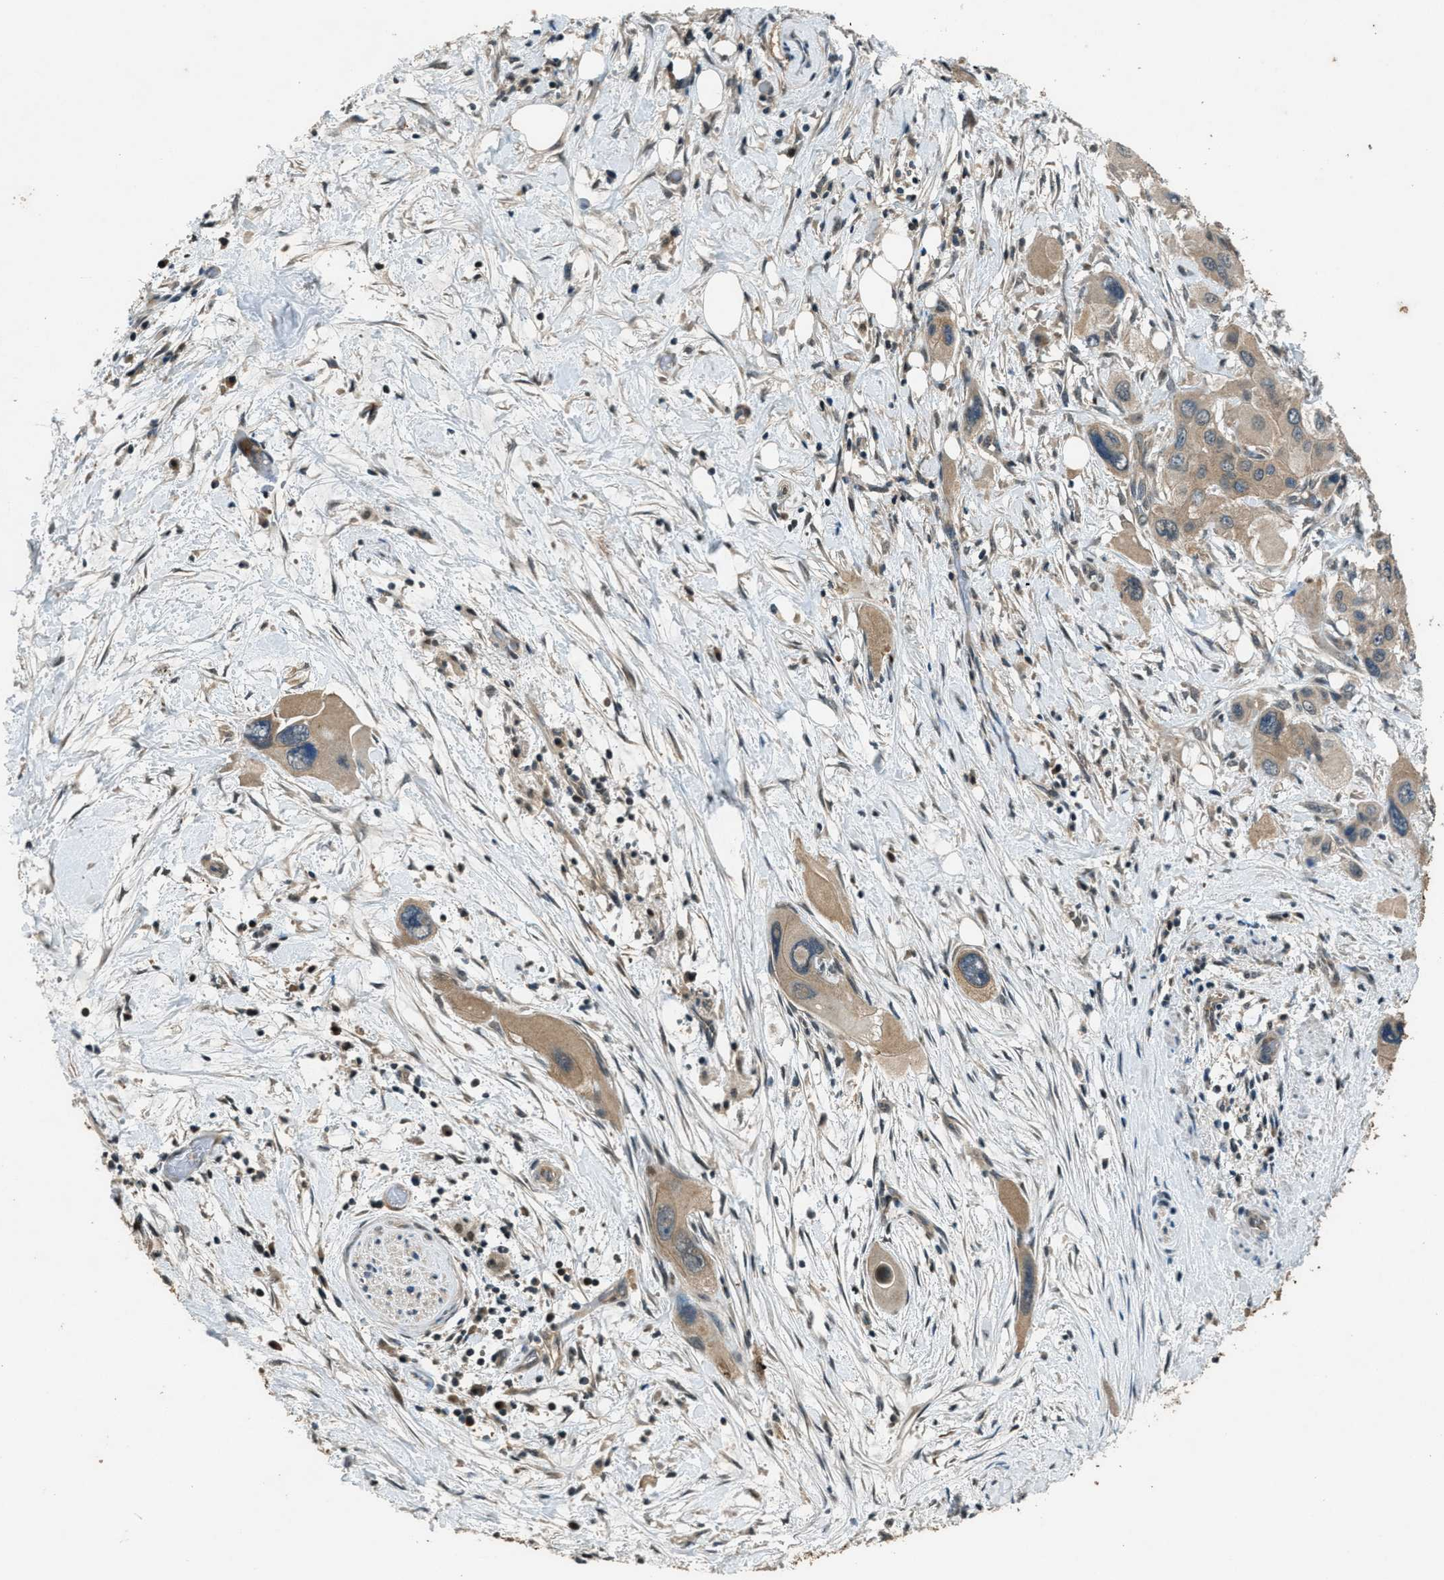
{"staining": {"intensity": "weak", "quantity": ">75%", "location": "cytoplasmic/membranous"}, "tissue": "pancreatic cancer", "cell_type": "Tumor cells", "image_type": "cancer", "snomed": [{"axis": "morphology", "description": "Adenocarcinoma, NOS"}, {"axis": "topography", "description": "Pancreas"}], "caption": "Immunohistochemical staining of human pancreatic cancer exhibits low levels of weak cytoplasmic/membranous protein positivity in approximately >75% of tumor cells.", "gene": "DUSP6", "patient": {"sex": "male", "age": 73}}